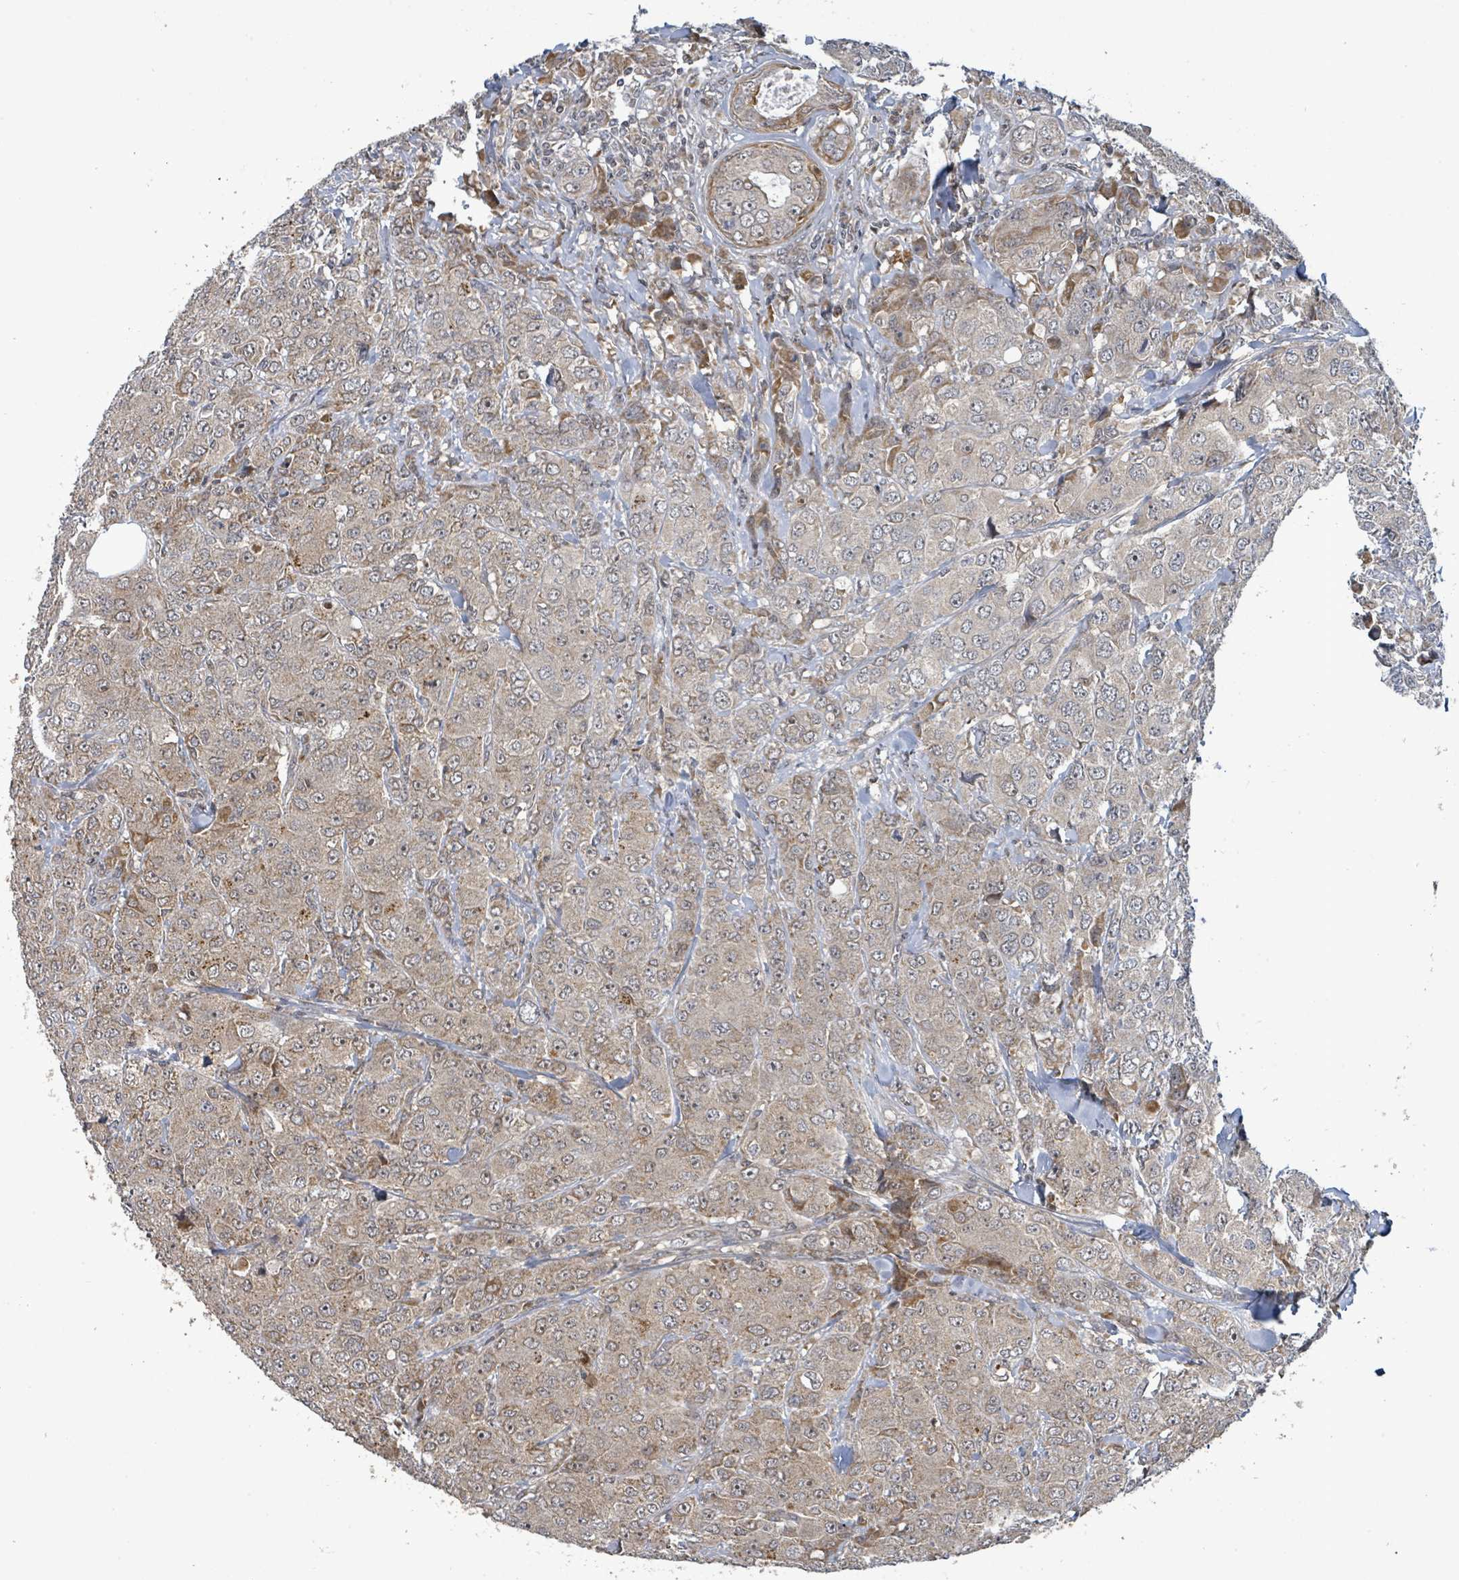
{"staining": {"intensity": "weak", "quantity": ">75%", "location": "cytoplasmic/membranous,nuclear"}, "tissue": "breast cancer", "cell_type": "Tumor cells", "image_type": "cancer", "snomed": [{"axis": "morphology", "description": "Duct carcinoma"}, {"axis": "topography", "description": "Breast"}], "caption": "Breast invasive ductal carcinoma tissue displays weak cytoplasmic/membranous and nuclear staining in approximately >75% of tumor cells, visualized by immunohistochemistry.", "gene": "ITGA11", "patient": {"sex": "female", "age": 43}}